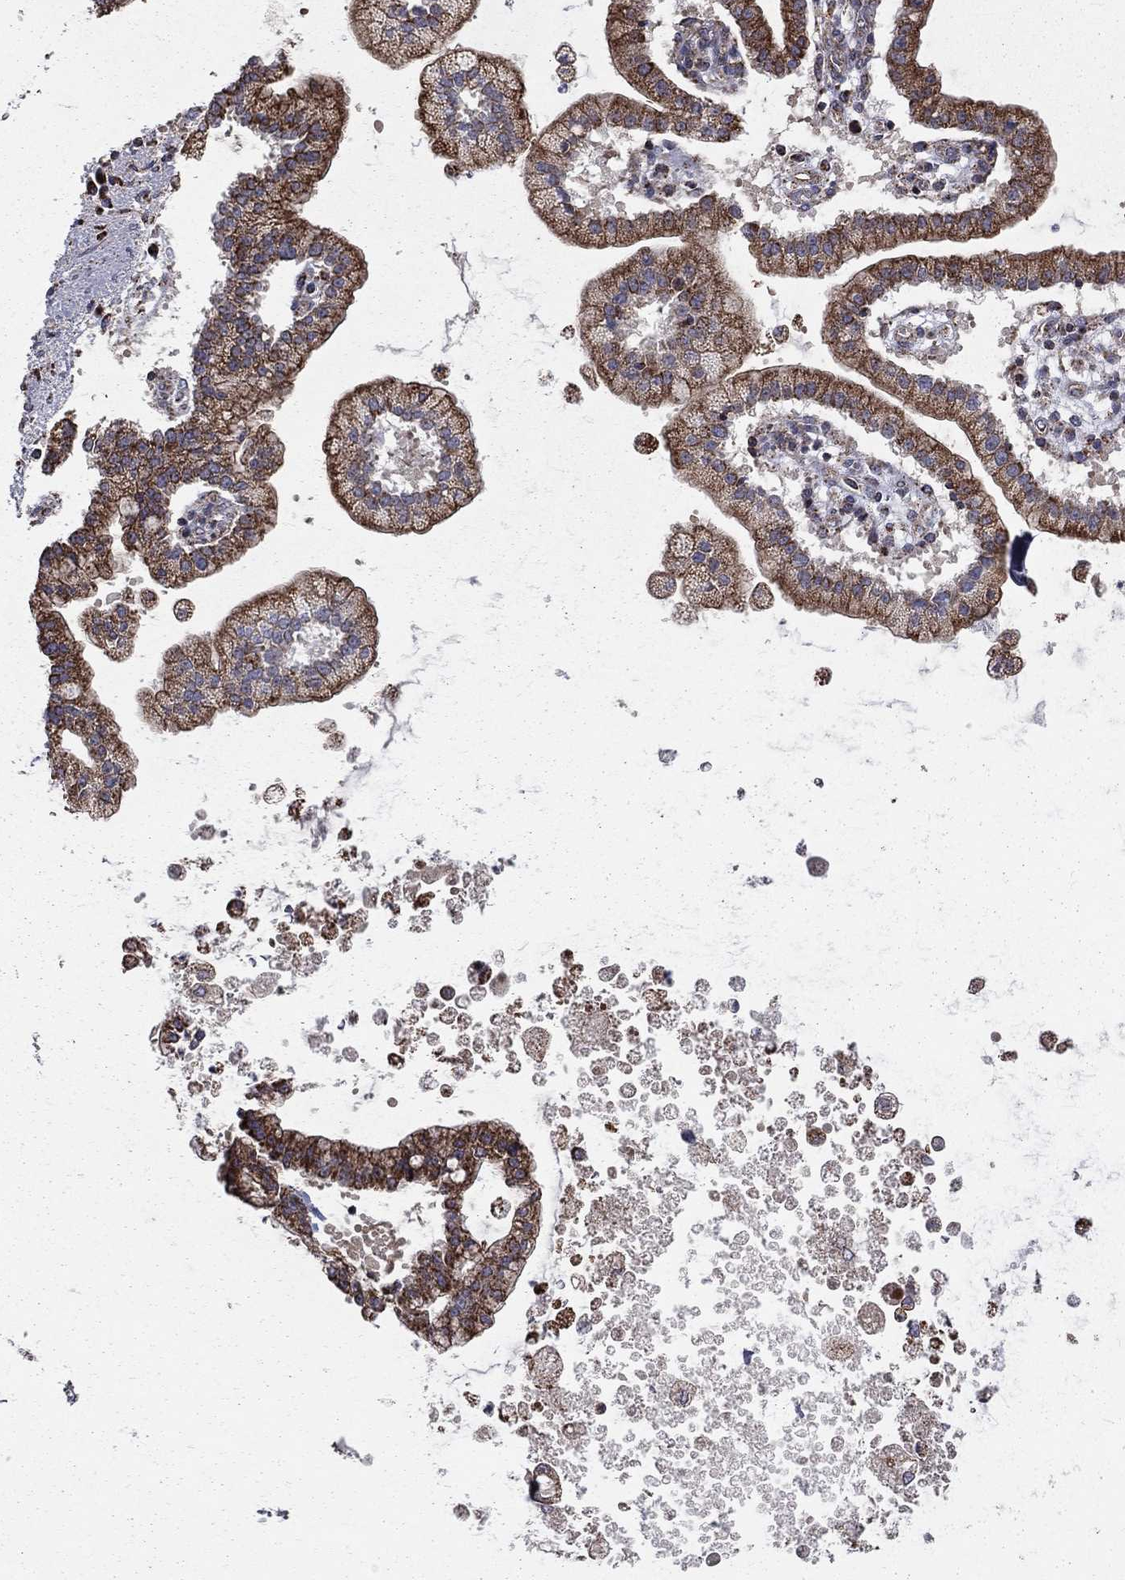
{"staining": {"intensity": "strong", "quantity": "25%-75%", "location": "cytoplasmic/membranous"}, "tissue": "liver cancer", "cell_type": "Tumor cells", "image_type": "cancer", "snomed": [{"axis": "morphology", "description": "Cholangiocarcinoma"}, {"axis": "topography", "description": "Liver"}], "caption": "Immunohistochemistry image of cholangiocarcinoma (liver) stained for a protein (brown), which displays high levels of strong cytoplasmic/membranous staining in about 25%-75% of tumor cells.", "gene": "GPD1", "patient": {"sex": "male", "age": 50}}